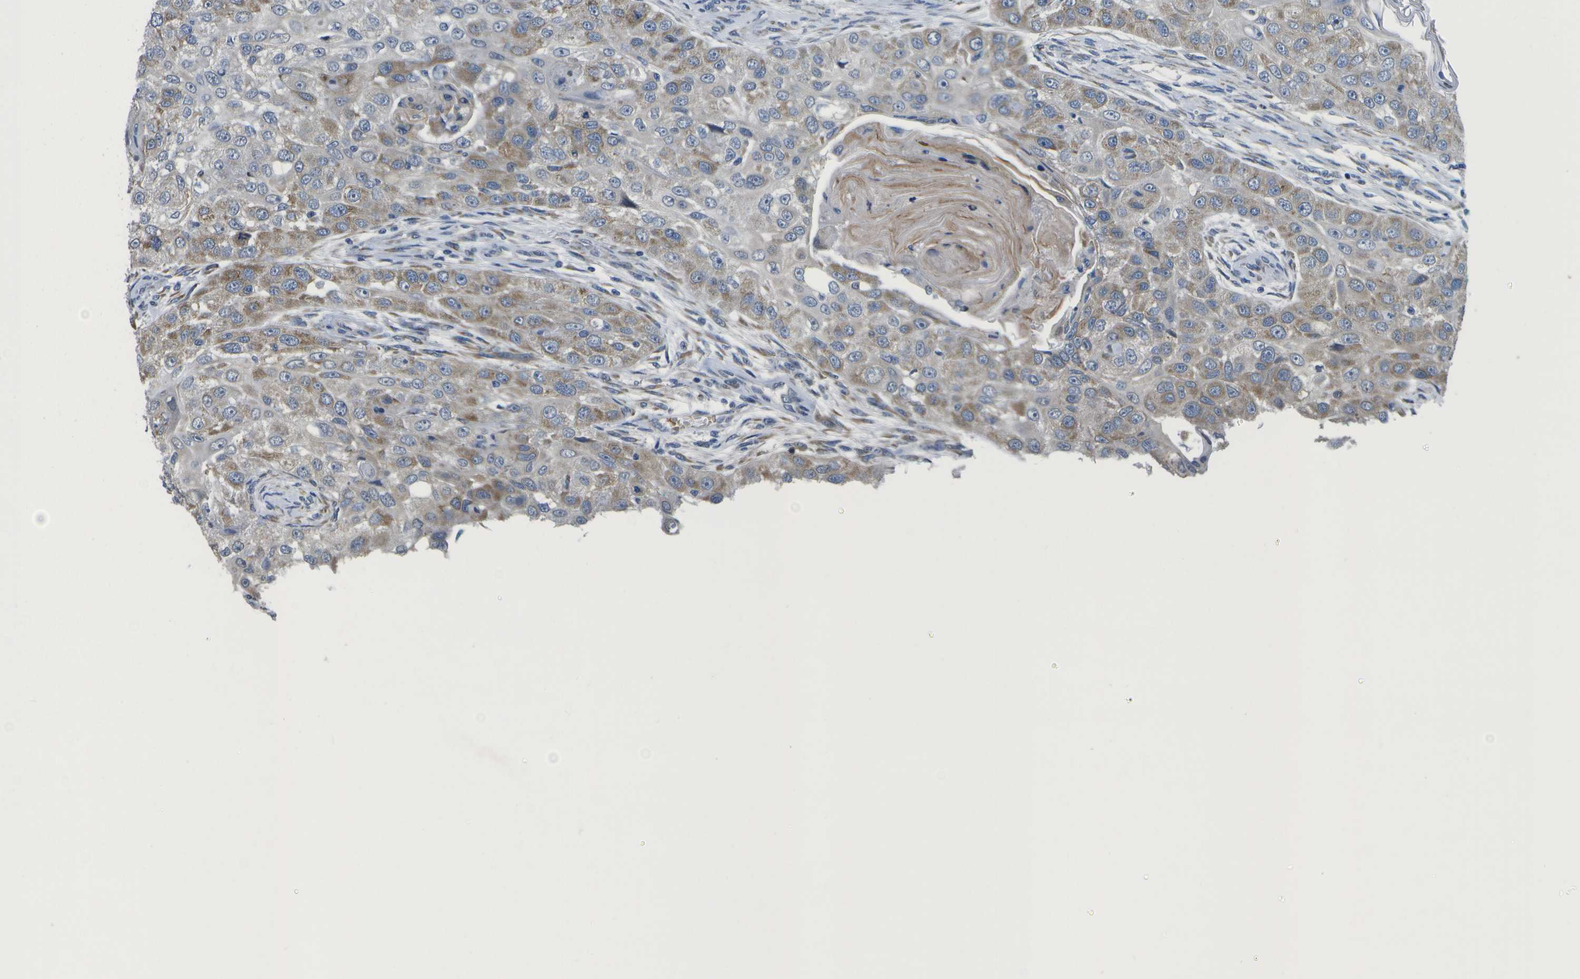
{"staining": {"intensity": "moderate", "quantity": "<25%", "location": "cytoplasmic/membranous"}, "tissue": "head and neck cancer", "cell_type": "Tumor cells", "image_type": "cancer", "snomed": [{"axis": "morphology", "description": "Normal tissue, NOS"}, {"axis": "morphology", "description": "Squamous cell carcinoma, NOS"}, {"axis": "topography", "description": "Skeletal muscle"}, {"axis": "topography", "description": "Head-Neck"}], "caption": "There is low levels of moderate cytoplasmic/membranous staining in tumor cells of head and neck squamous cell carcinoma, as demonstrated by immunohistochemical staining (brown color).", "gene": "DSE", "patient": {"sex": "male", "age": 51}}